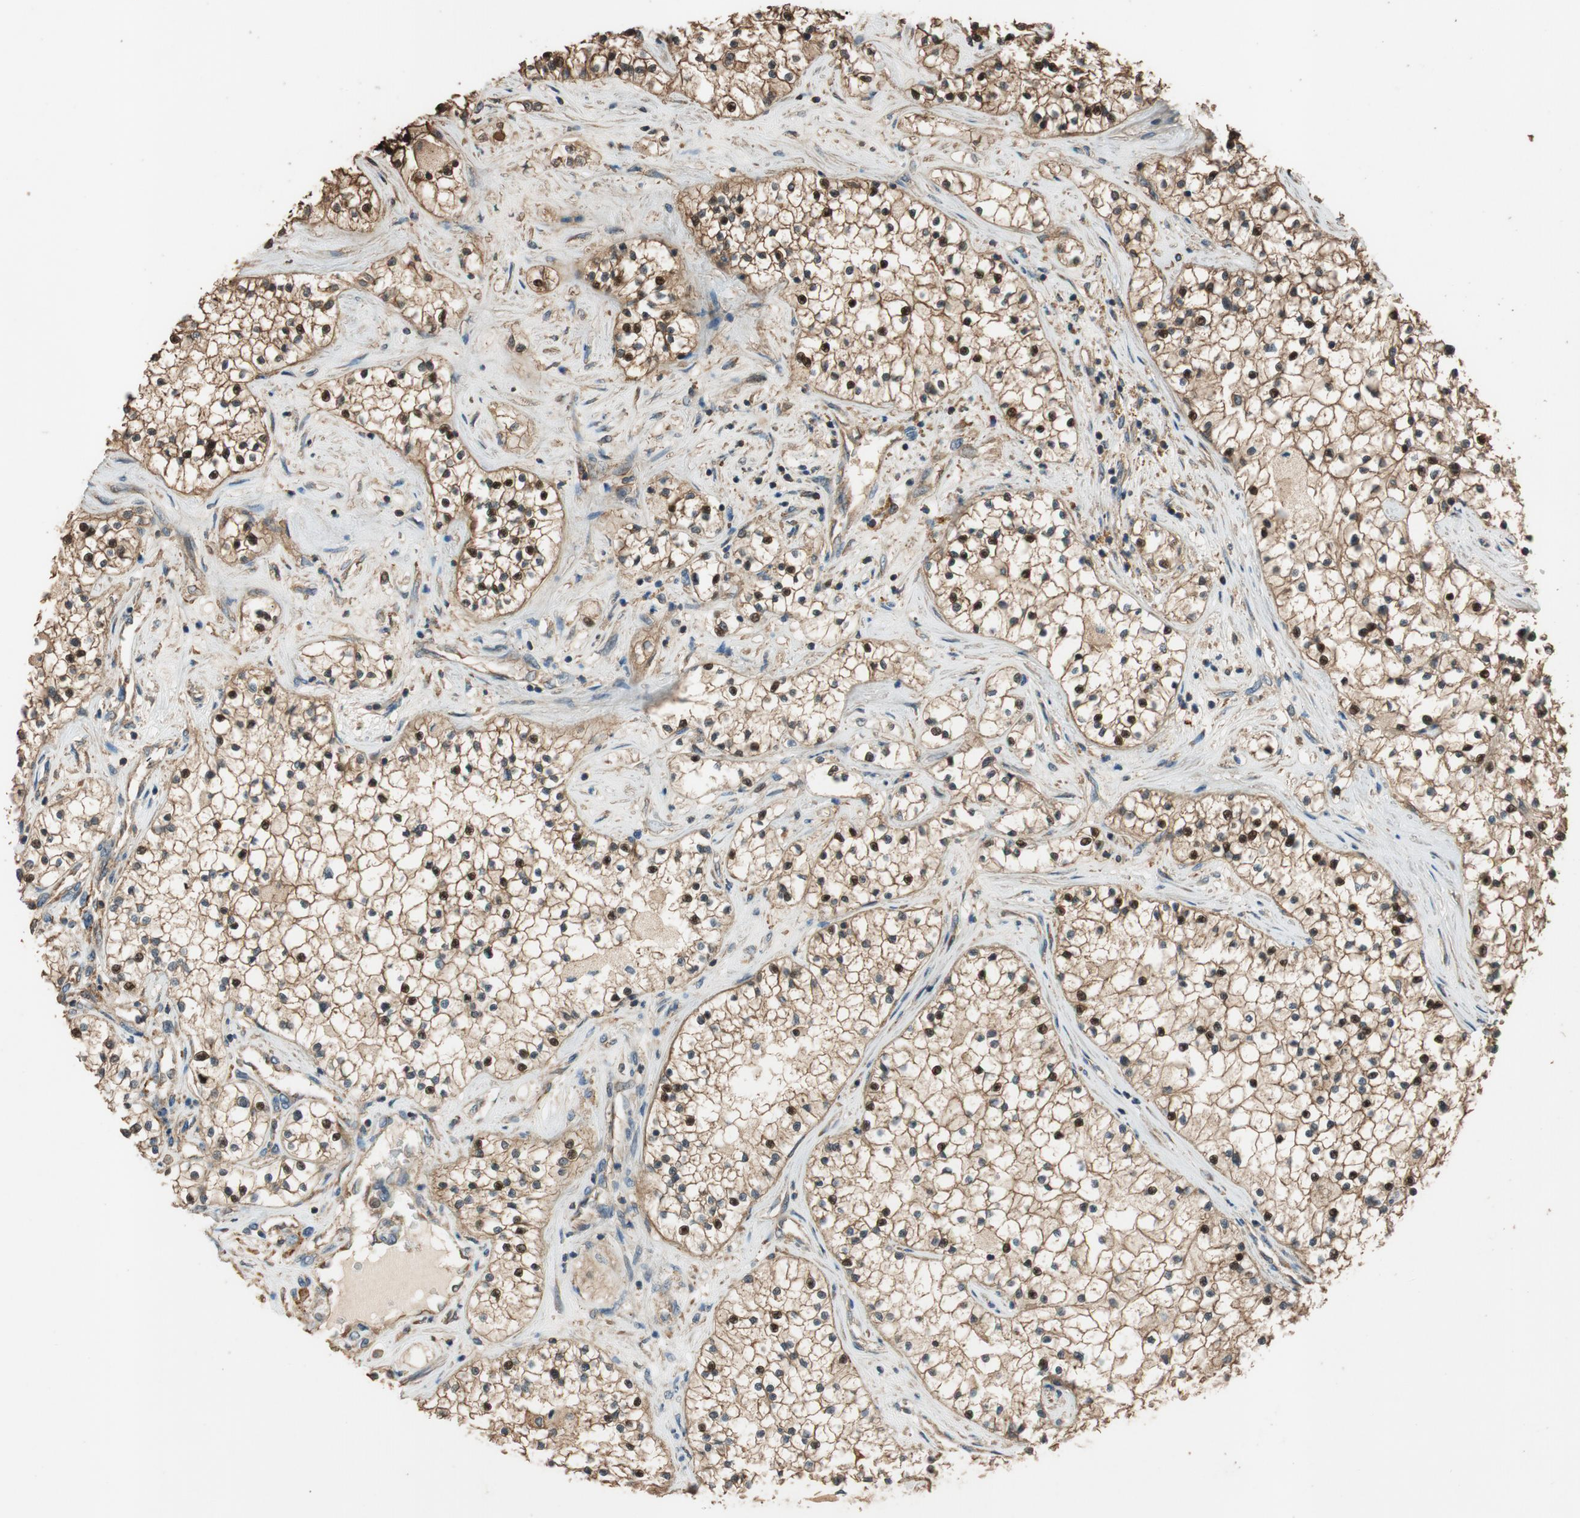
{"staining": {"intensity": "moderate", "quantity": "25%-75%", "location": "cytoplasmic/membranous,nuclear"}, "tissue": "renal cancer", "cell_type": "Tumor cells", "image_type": "cancer", "snomed": [{"axis": "morphology", "description": "Adenocarcinoma, NOS"}, {"axis": "topography", "description": "Kidney"}], "caption": "The immunohistochemical stain highlights moderate cytoplasmic/membranous and nuclear staining in tumor cells of renal adenocarcinoma tissue. The protein of interest is stained brown, and the nuclei are stained in blue (DAB (3,3'-diaminobenzidine) IHC with brightfield microscopy, high magnification).", "gene": "MST1R", "patient": {"sex": "male", "age": 68}}